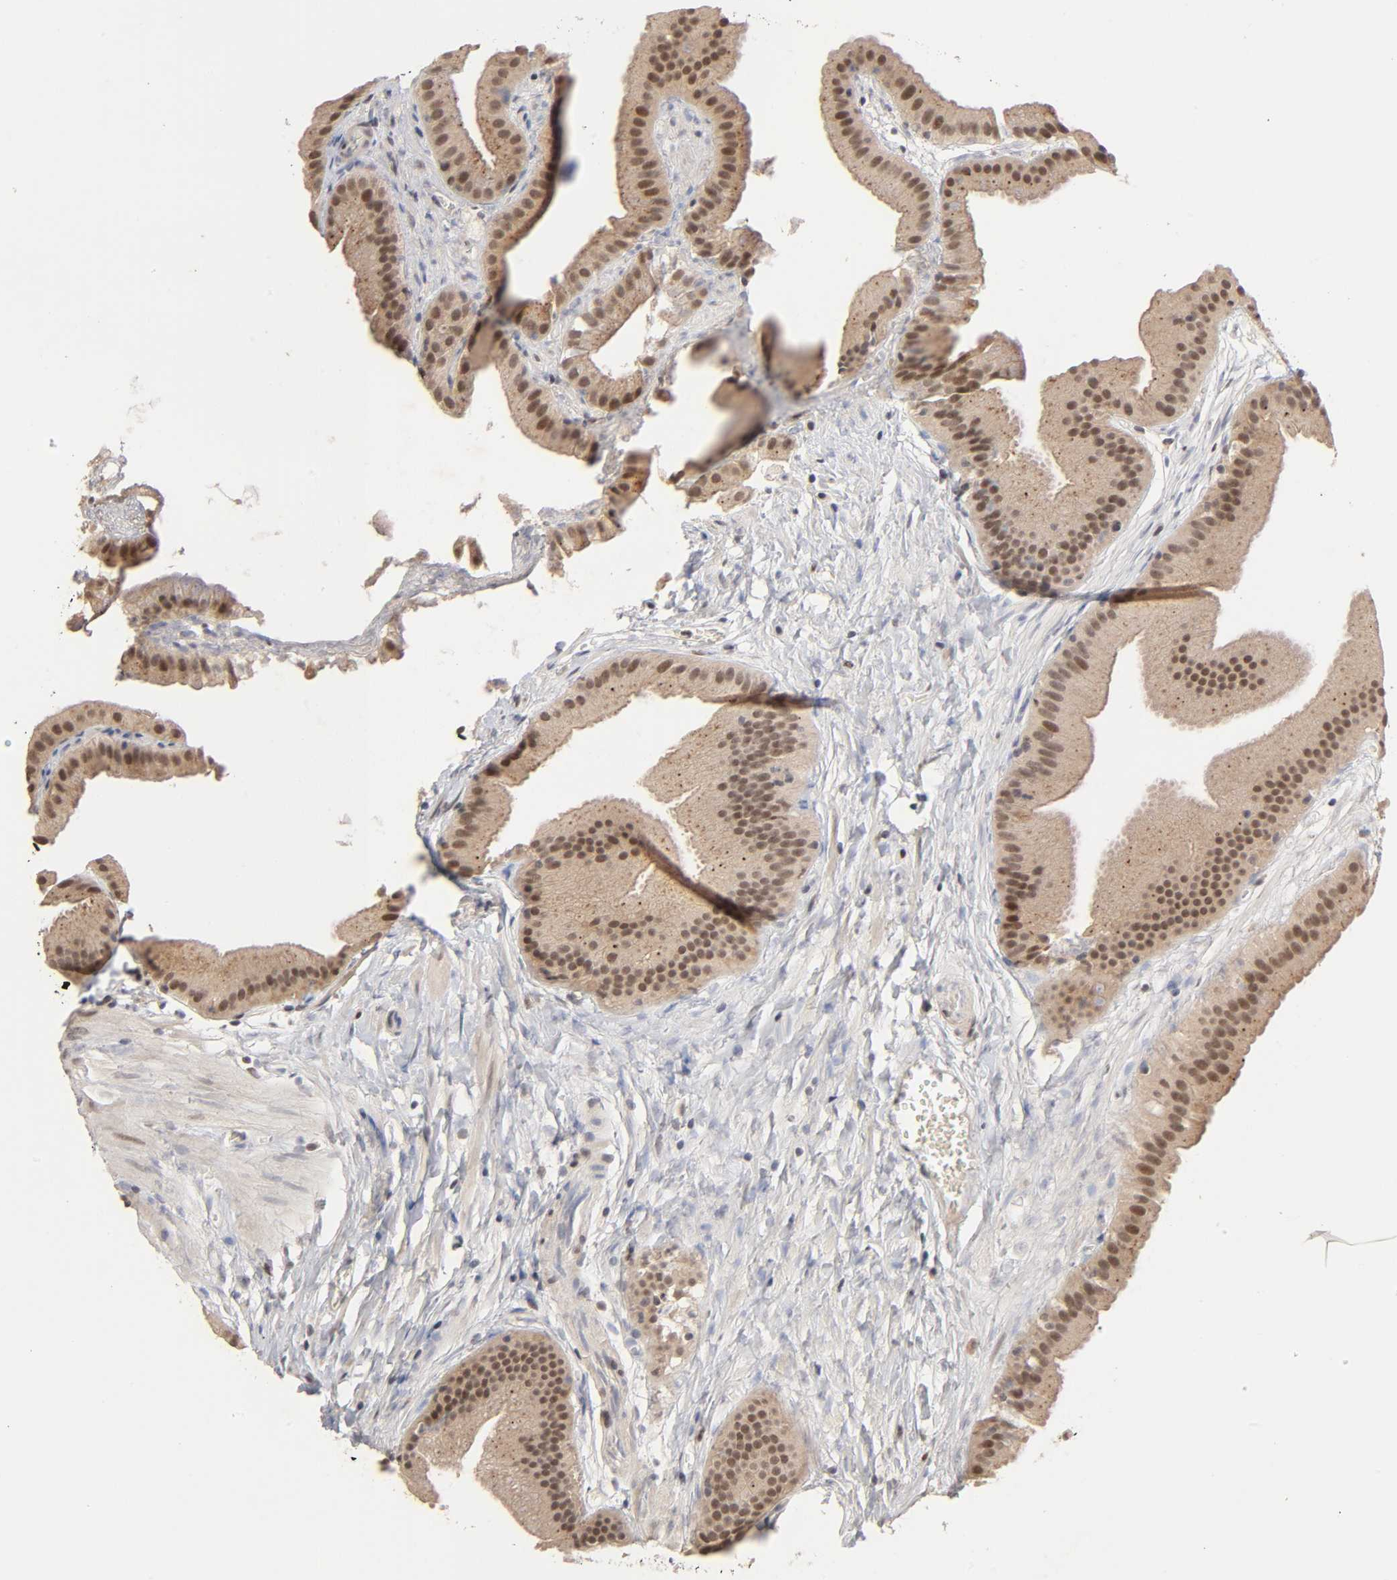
{"staining": {"intensity": "strong", "quantity": ">75%", "location": "cytoplasmic/membranous,nuclear"}, "tissue": "gallbladder", "cell_type": "Glandular cells", "image_type": "normal", "snomed": [{"axis": "morphology", "description": "Normal tissue, NOS"}, {"axis": "topography", "description": "Gallbladder"}], "caption": "Immunohistochemical staining of benign gallbladder reveals high levels of strong cytoplasmic/membranous,nuclear positivity in about >75% of glandular cells.", "gene": "EP300", "patient": {"sex": "female", "age": 63}}